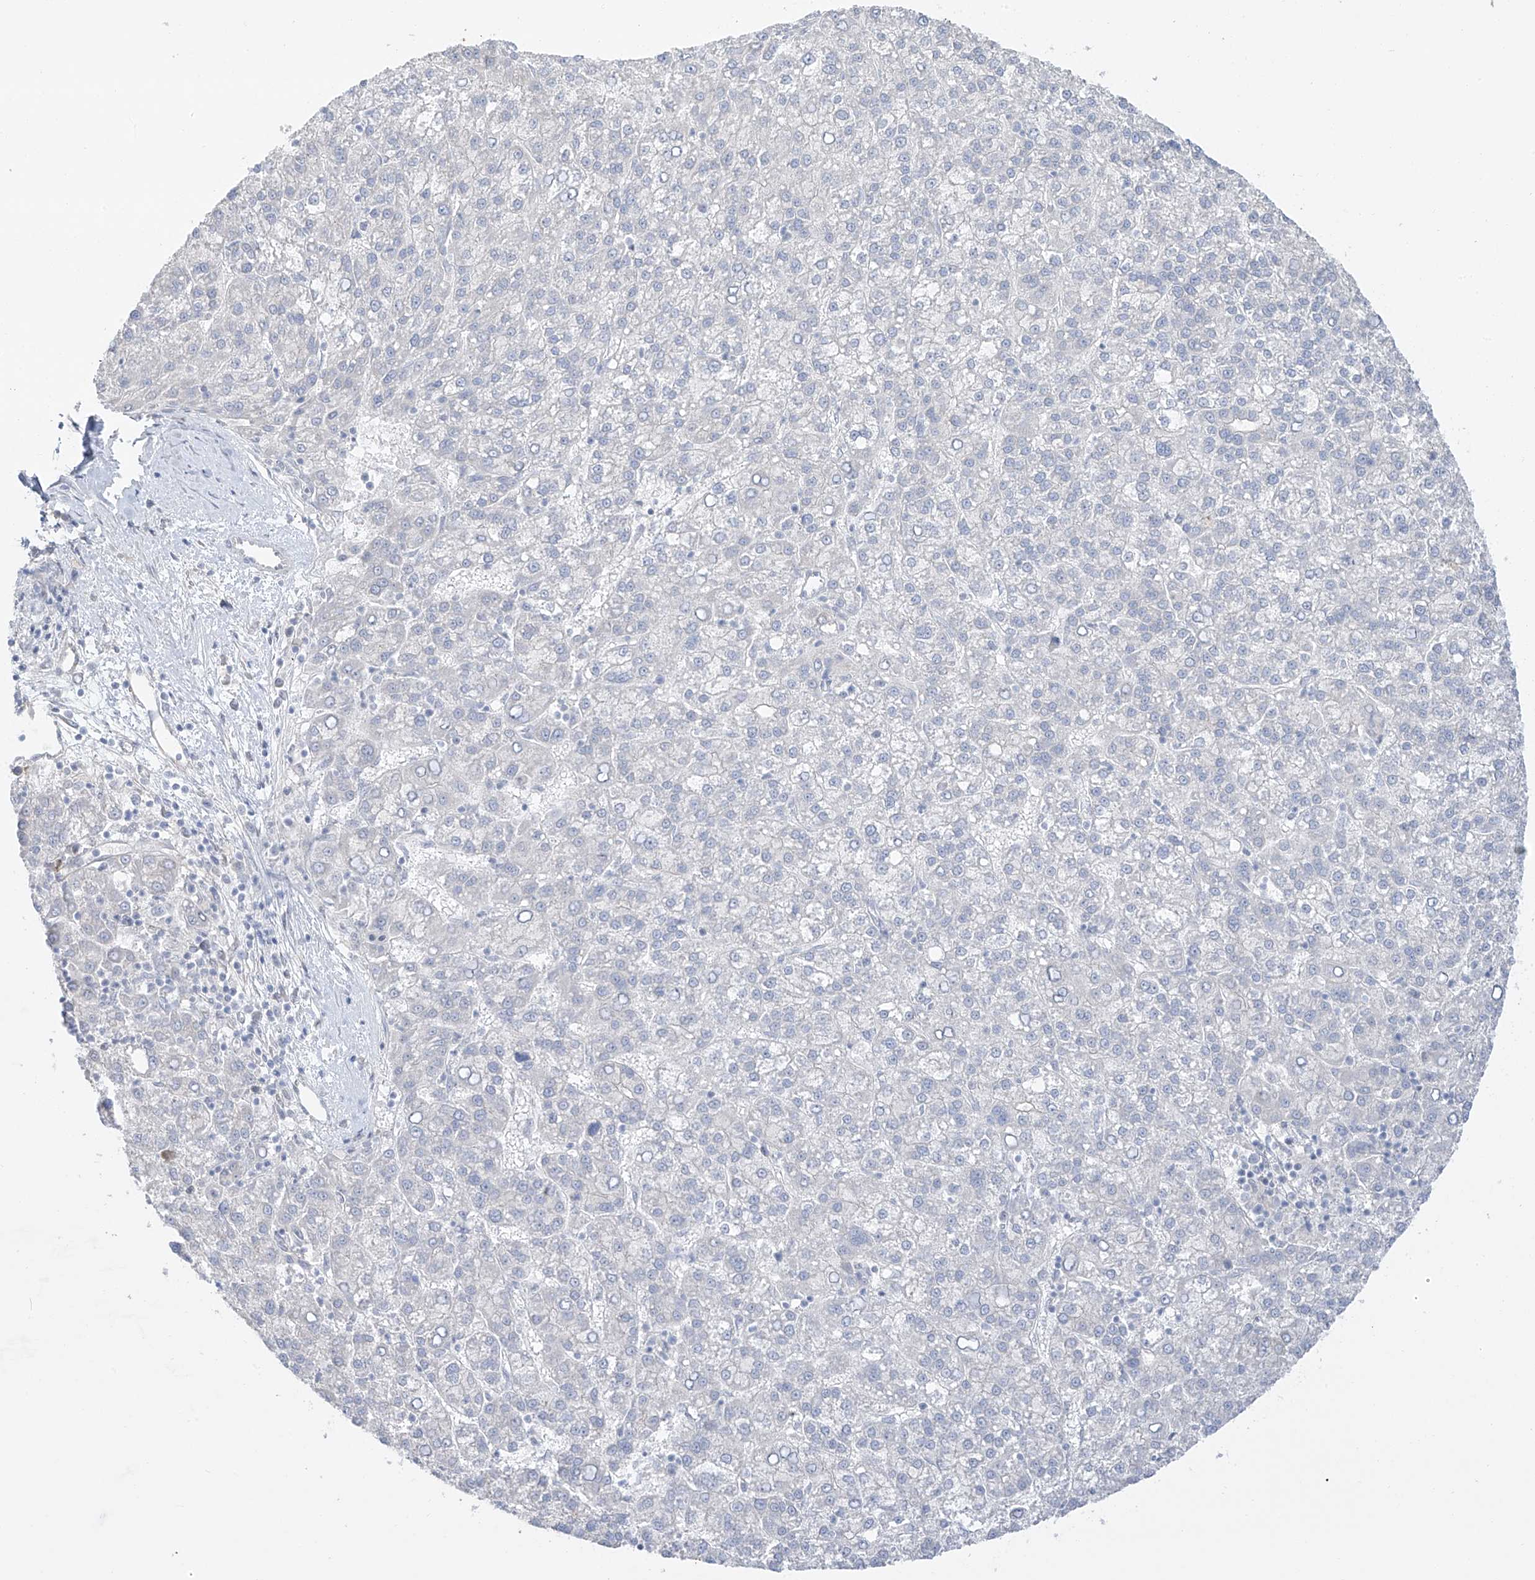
{"staining": {"intensity": "negative", "quantity": "none", "location": "none"}, "tissue": "liver cancer", "cell_type": "Tumor cells", "image_type": "cancer", "snomed": [{"axis": "morphology", "description": "Carcinoma, Hepatocellular, NOS"}, {"axis": "topography", "description": "Liver"}], "caption": "There is no significant staining in tumor cells of liver hepatocellular carcinoma. The staining was performed using DAB (3,3'-diaminobenzidine) to visualize the protein expression in brown, while the nuclei were stained in blue with hematoxylin (Magnification: 20x).", "gene": "DCDC2", "patient": {"sex": "female", "age": 58}}